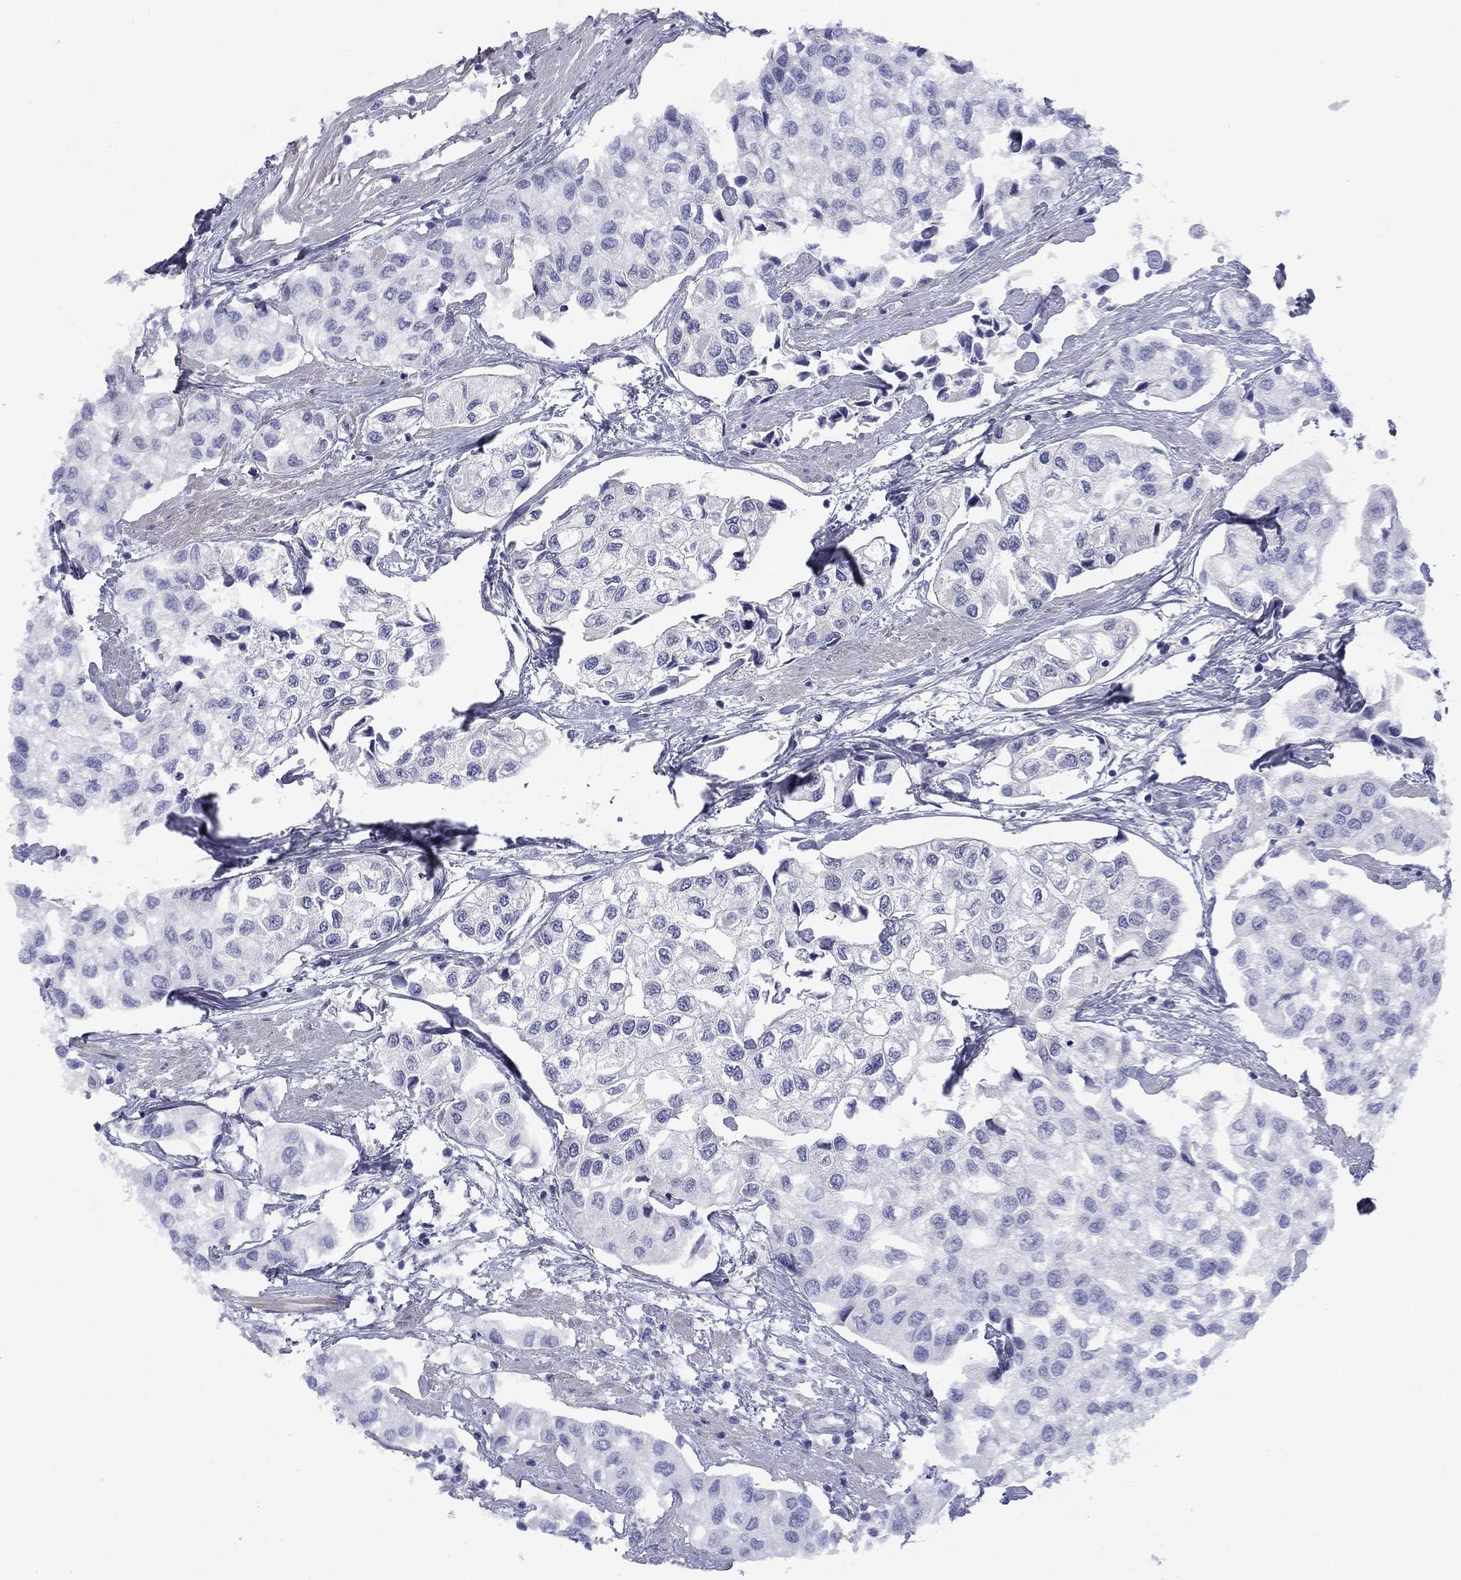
{"staining": {"intensity": "negative", "quantity": "none", "location": "none"}, "tissue": "urothelial cancer", "cell_type": "Tumor cells", "image_type": "cancer", "snomed": [{"axis": "morphology", "description": "Urothelial carcinoma, High grade"}, {"axis": "topography", "description": "Urinary bladder"}], "caption": "Immunohistochemical staining of human urothelial carcinoma (high-grade) exhibits no significant positivity in tumor cells.", "gene": "TIGD4", "patient": {"sex": "male", "age": 73}}